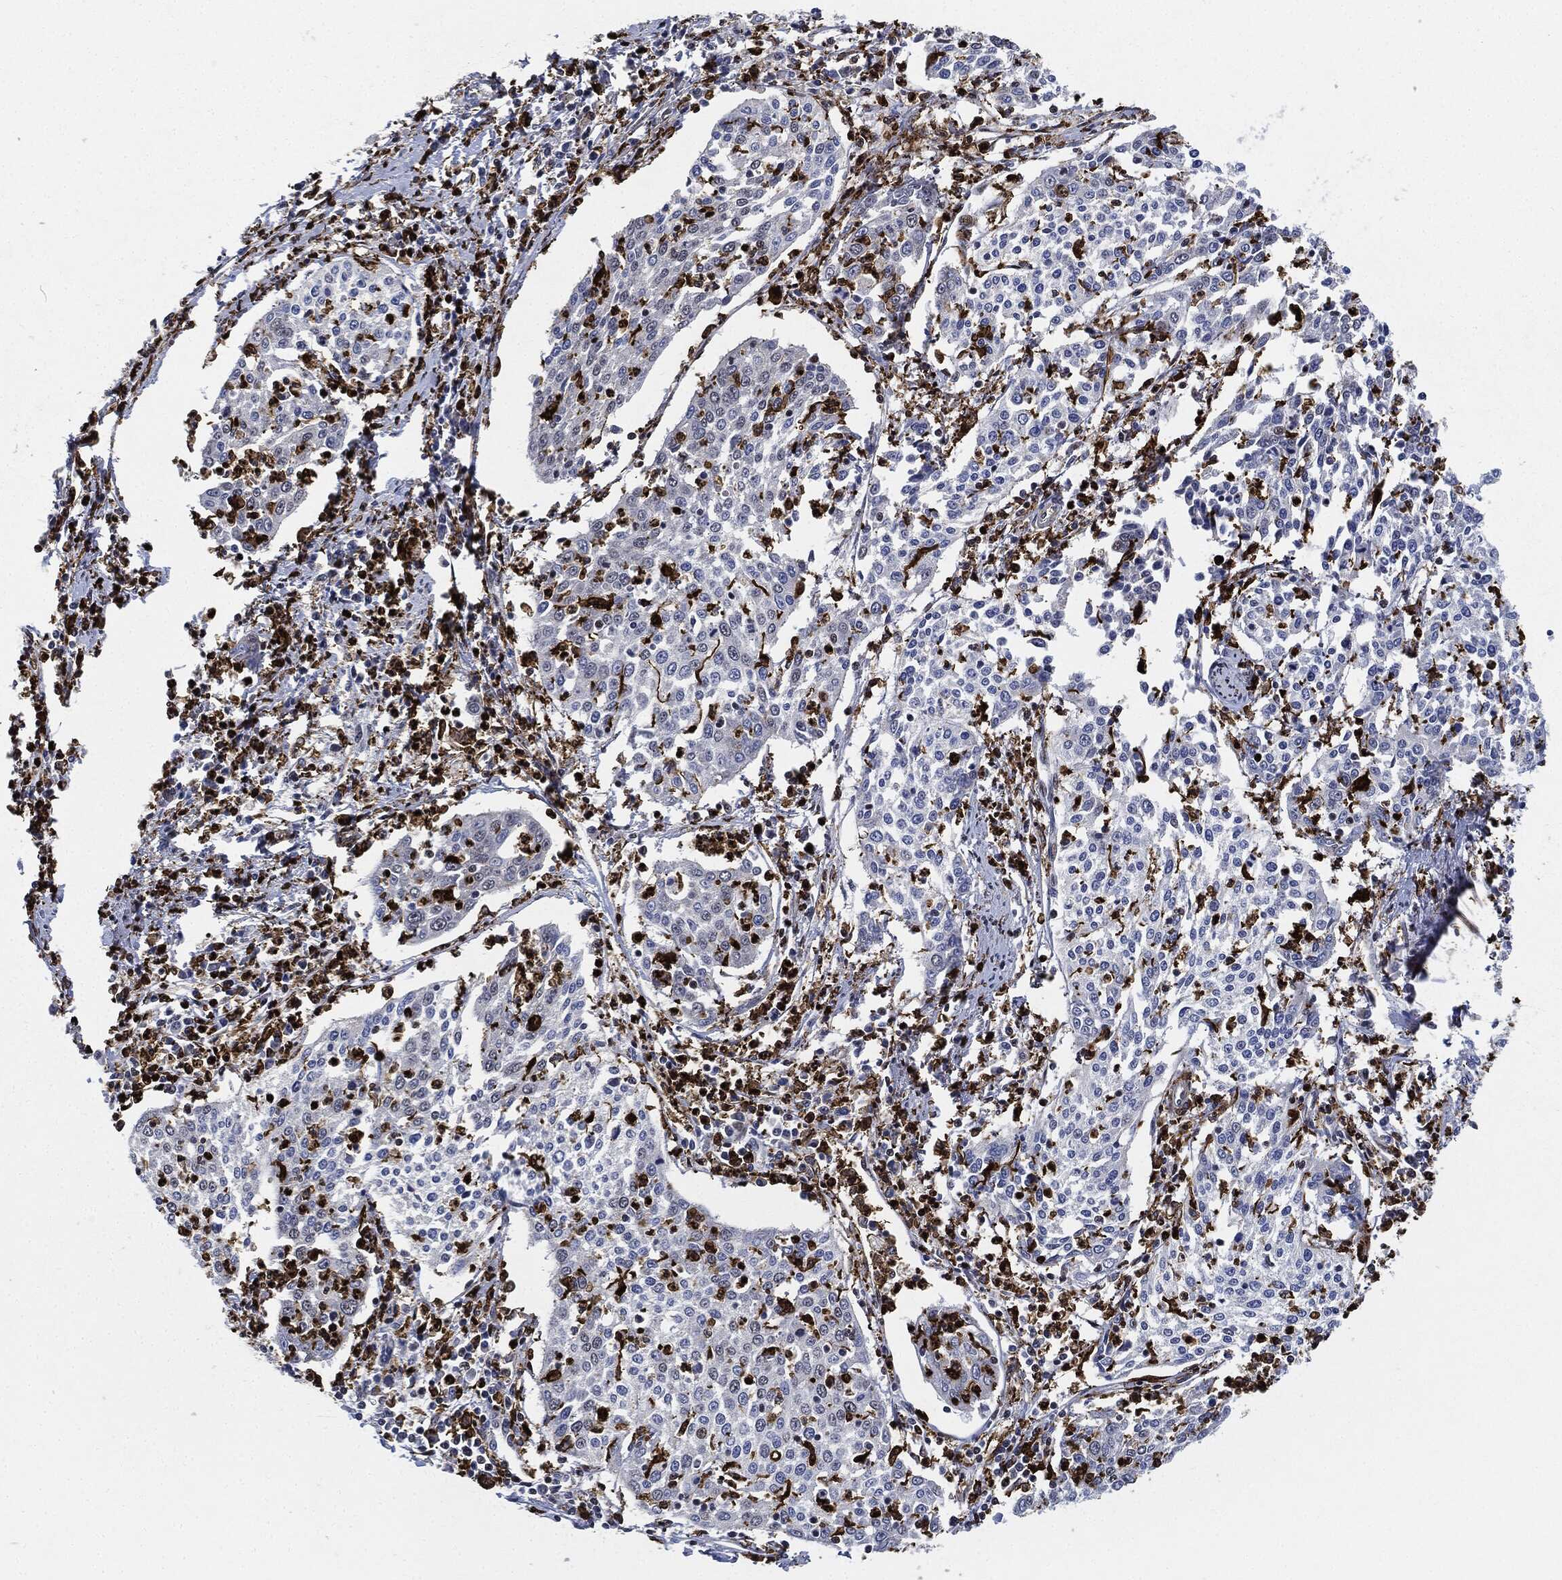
{"staining": {"intensity": "negative", "quantity": "none", "location": "none"}, "tissue": "cervical cancer", "cell_type": "Tumor cells", "image_type": "cancer", "snomed": [{"axis": "morphology", "description": "Squamous cell carcinoma, NOS"}, {"axis": "topography", "description": "Cervix"}], "caption": "IHC histopathology image of human squamous cell carcinoma (cervical) stained for a protein (brown), which demonstrates no expression in tumor cells.", "gene": "NANOS3", "patient": {"sex": "female", "age": 41}}